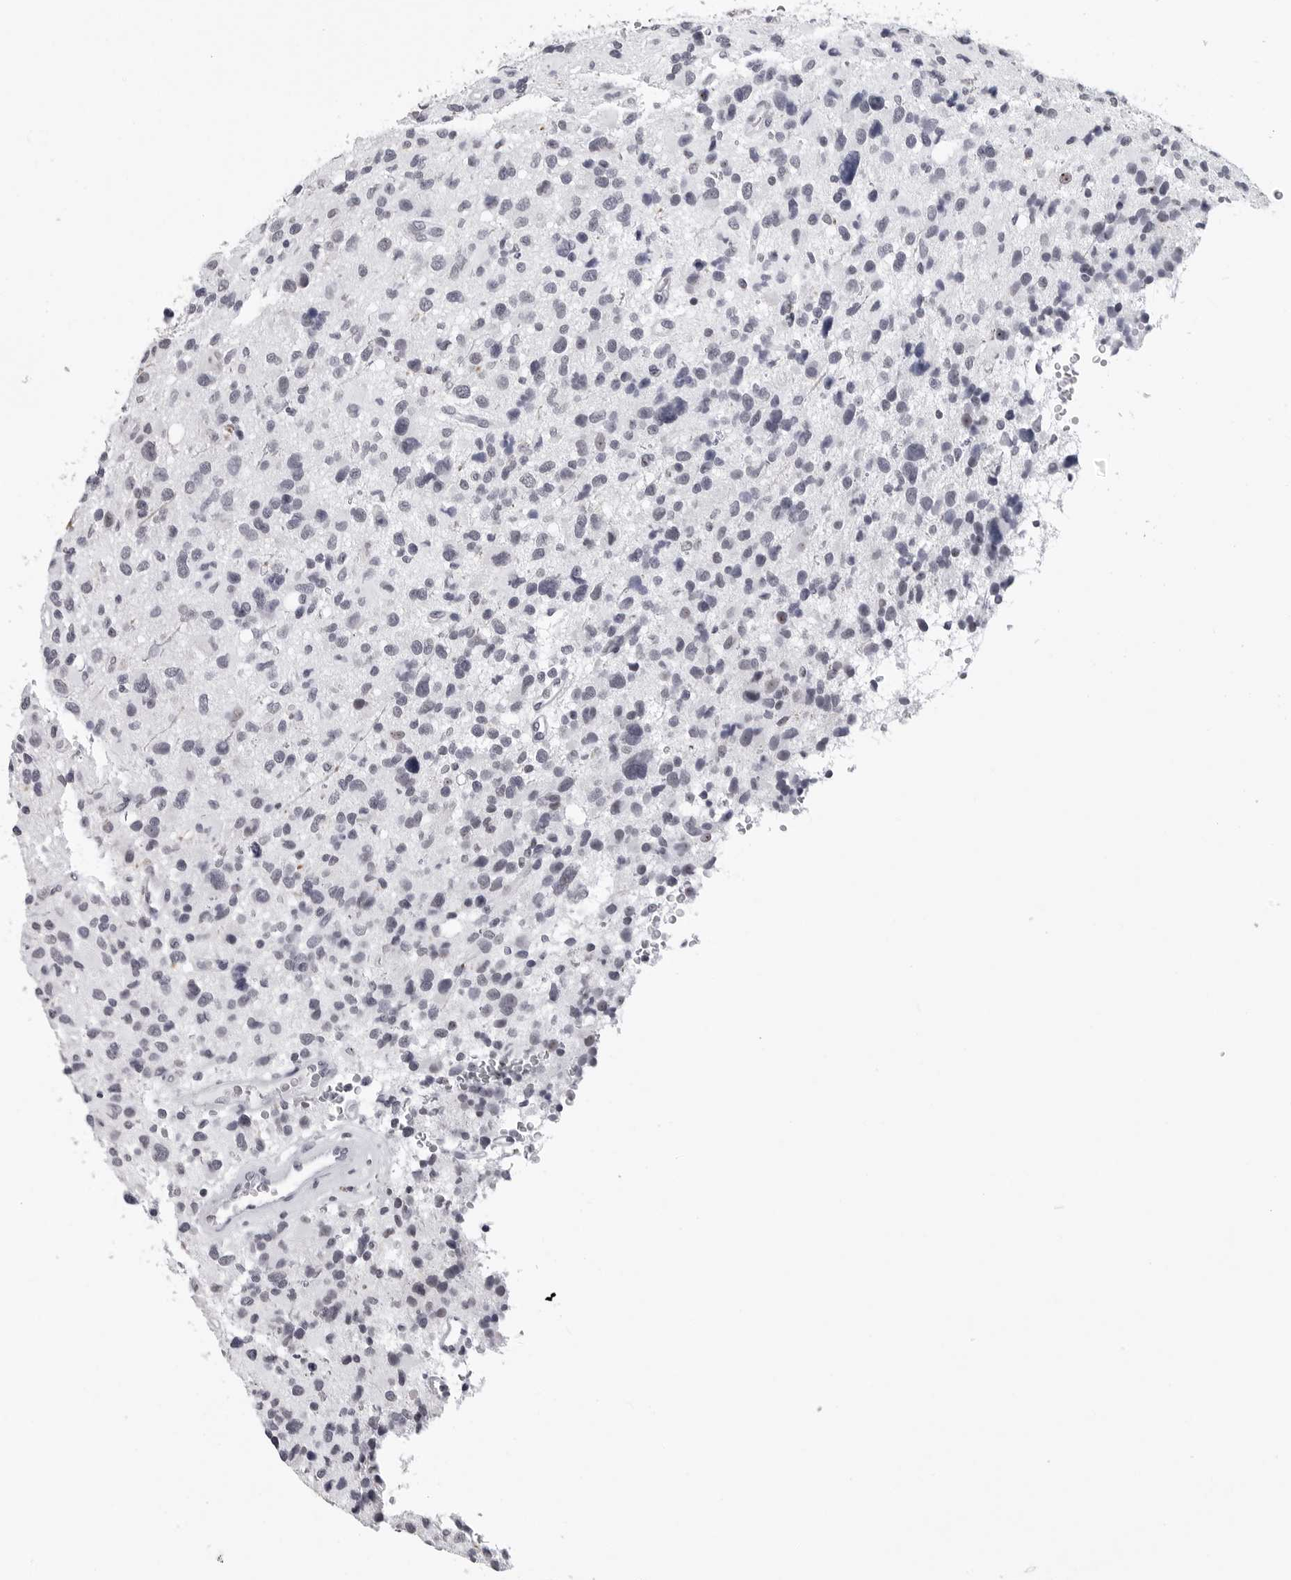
{"staining": {"intensity": "negative", "quantity": "none", "location": "none"}, "tissue": "glioma", "cell_type": "Tumor cells", "image_type": "cancer", "snomed": [{"axis": "morphology", "description": "Glioma, malignant, High grade"}, {"axis": "topography", "description": "Brain"}], "caption": "High power microscopy image of an immunohistochemistry micrograph of malignant glioma (high-grade), revealing no significant staining in tumor cells. Nuclei are stained in blue.", "gene": "GNL2", "patient": {"sex": "male", "age": 48}}